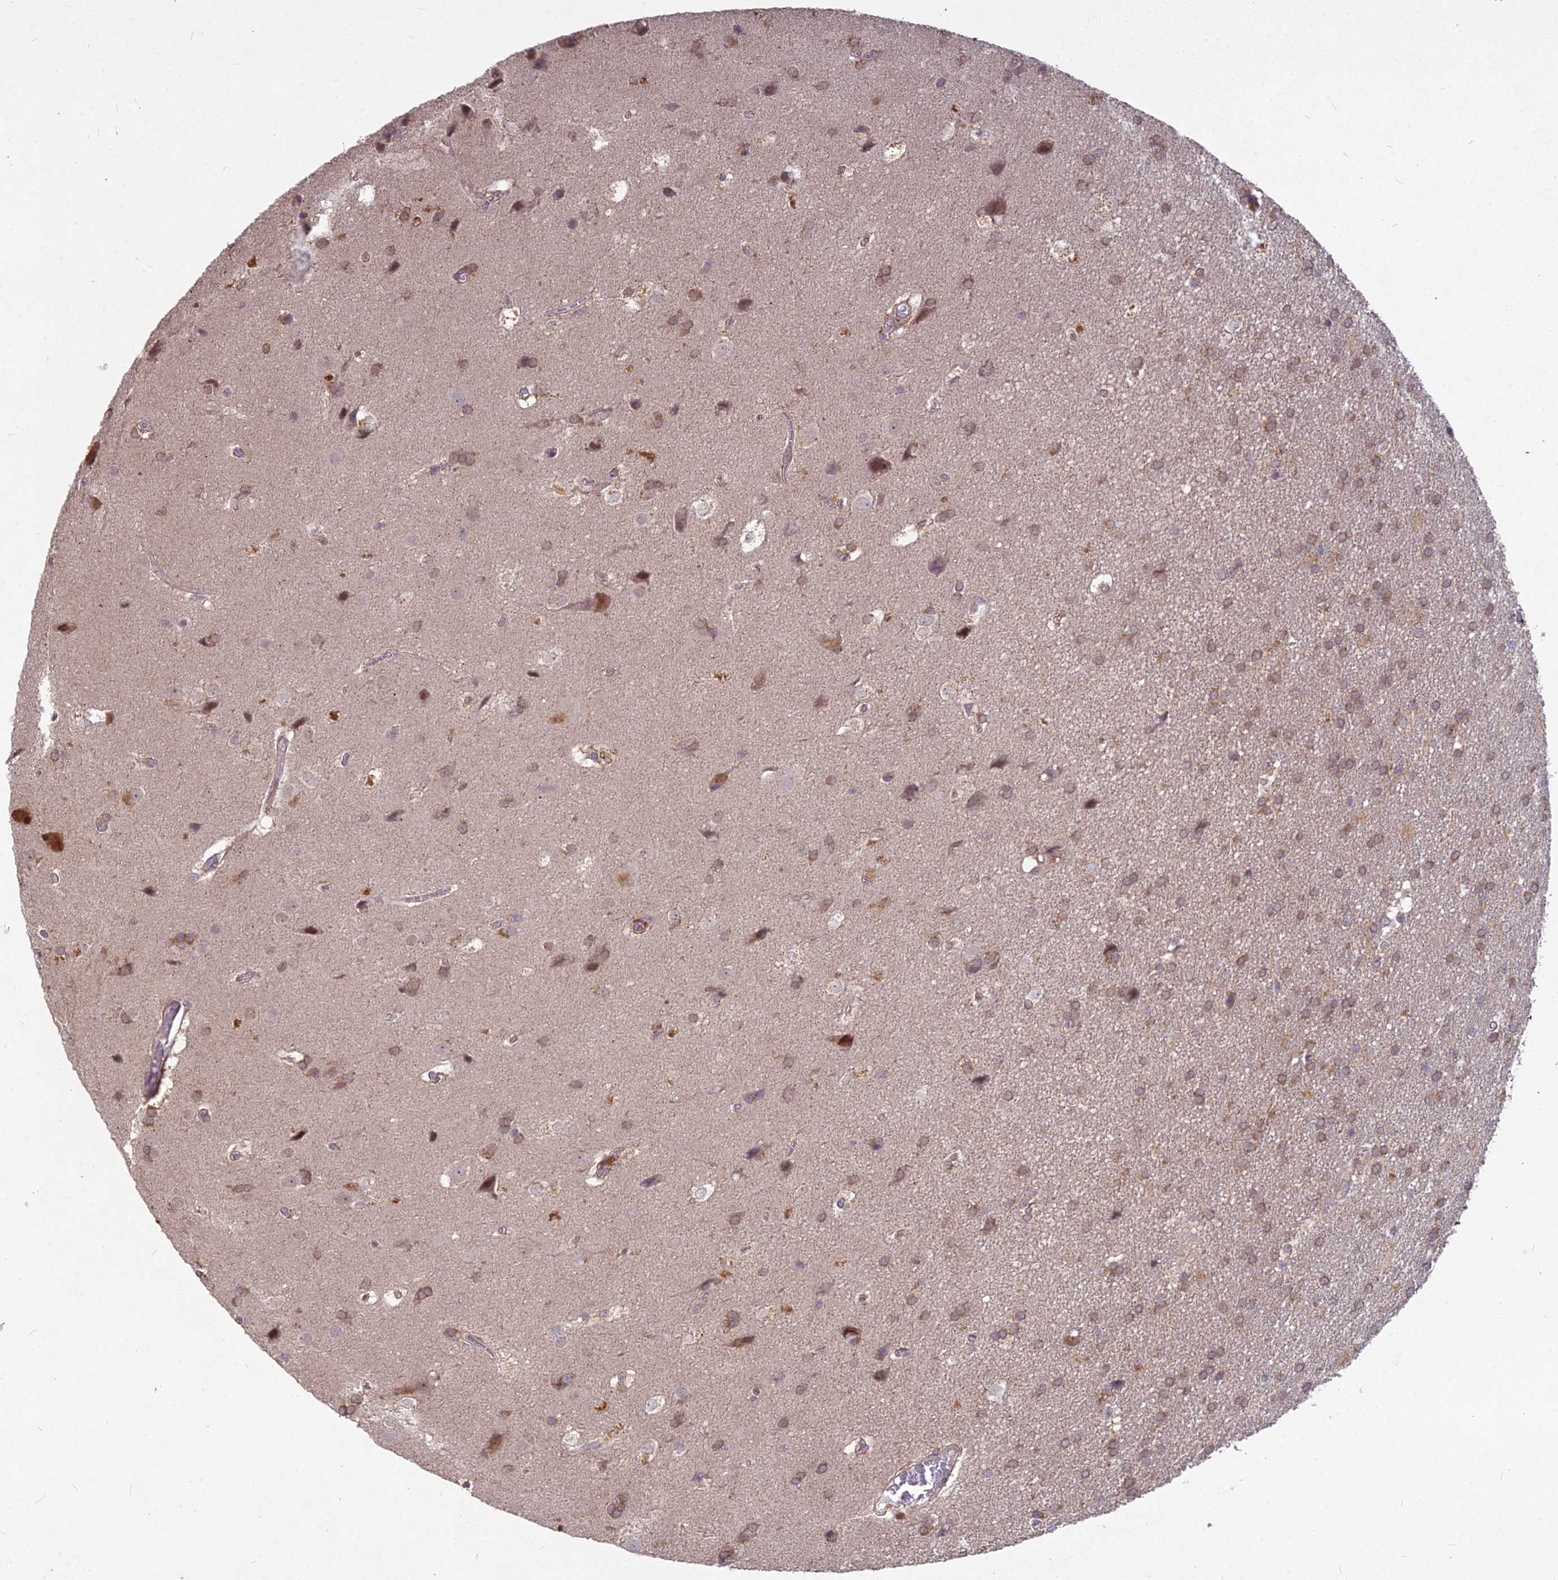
{"staining": {"intensity": "moderate", "quantity": "25%-75%", "location": "cytoplasmic/membranous"}, "tissue": "glioma", "cell_type": "Tumor cells", "image_type": "cancer", "snomed": [{"axis": "morphology", "description": "Glioma, malignant, Low grade"}, {"axis": "topography", "description": "Brain"}], "caption": "Immunohistochemical staining of malignant glioma (low-grade) shows medium levels of moderate cytoplasmic/membranous protein staining in about 25%-75% of tumor cells.", "gene": "MICU2", "patient": {"sex": "male", "age": 66}}